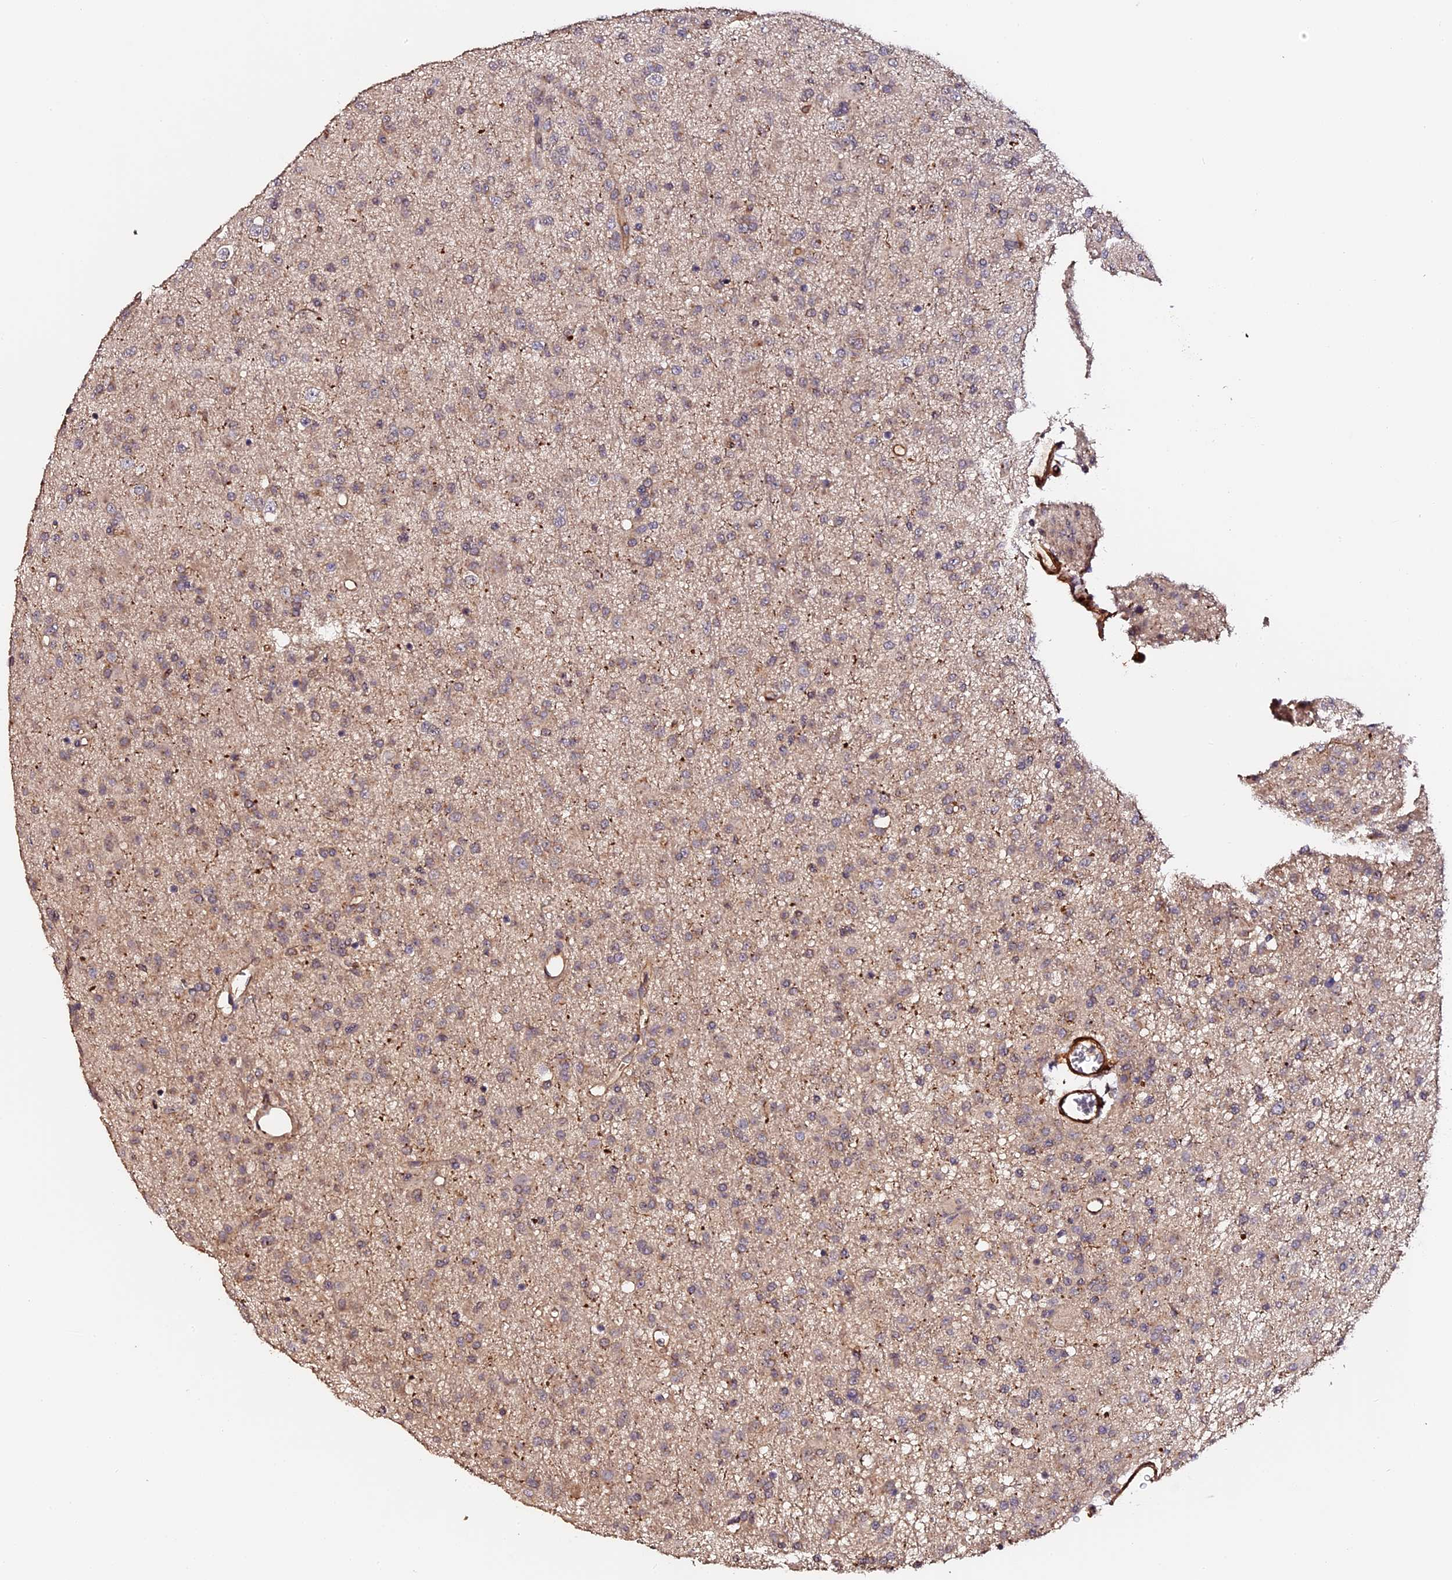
{"staining": {"intensity": "weak", "quantity": "25%-75%", "location": "cytoplasmic/membranous"}, "tissue": "glioma", "cell_type": "Tumor cells", "image_type": "cancer", "snomed": [{"axis": "morphology", "description": "Glioma, malignant, Low grade"}, {"axis": "topography", "description": "Brain"}], "caption": "The histopathology image displays staining of glioma, revealing weak cytoplasmic/membranous protein positivity (brown color) within tumor cells.", "gene": "TDO2", "patient": {"sex": "male", "age": 65}}